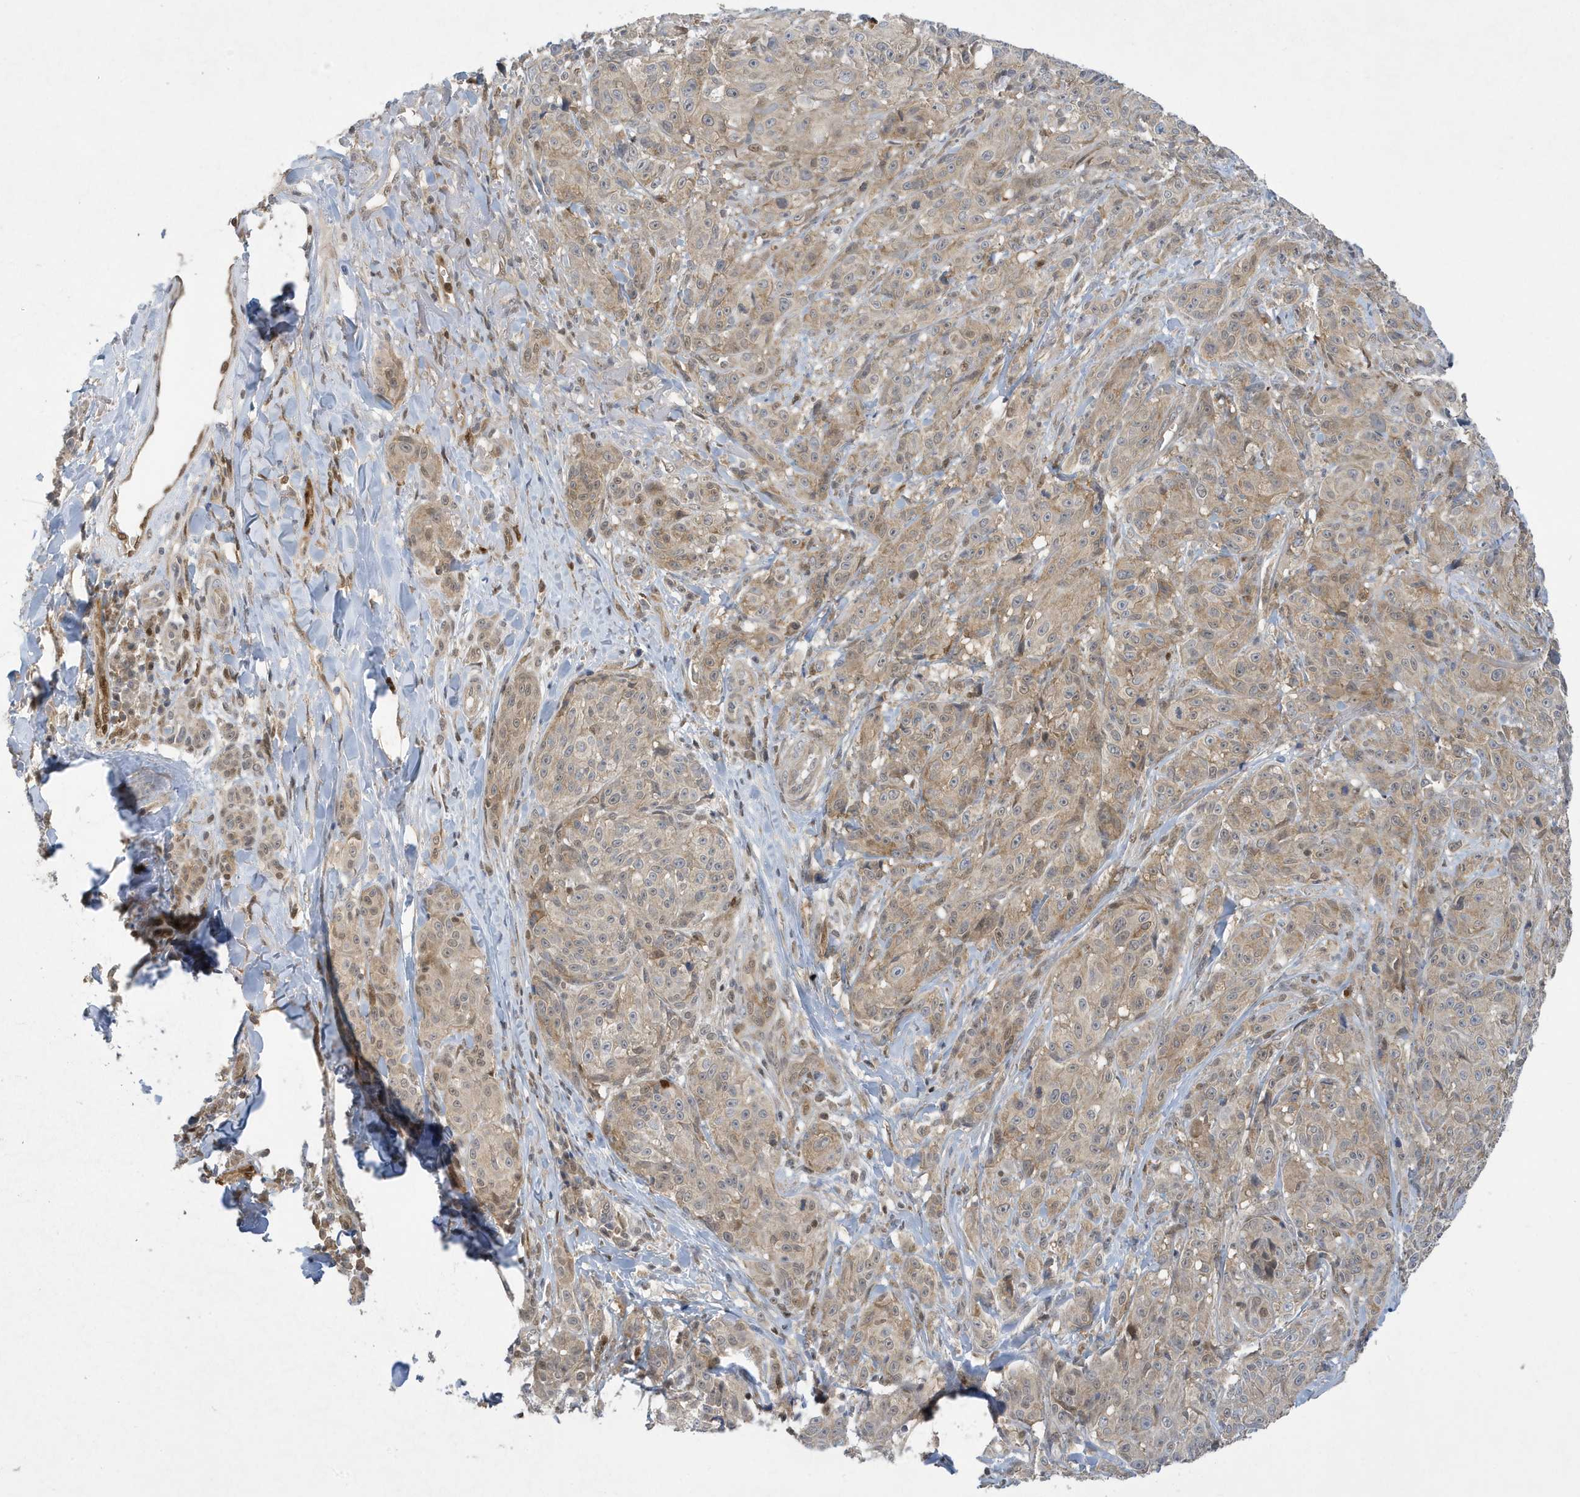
{"staining": {"intensity": "moderate", "quantity": ">75%", "location": "cytoplasmic/membranous,nuclear"}, "tissue": "melanoma", "cell_type": "Tumor cells", "image_type": "cancer", "snomed": [{"axis": "morphology", "description": "Malignant melanoma, NOS"}, {"axis": "topography", "description": "Skin"}], "caption": "About >75% of tumor cells in human malignant melanoma display moderate cytoplasmic/membranous and nuclear protein staining as visualized by brown immunohistochemical staining.", "gene": "NCOA7", "patient": {"sex": "male", "age": 73}}